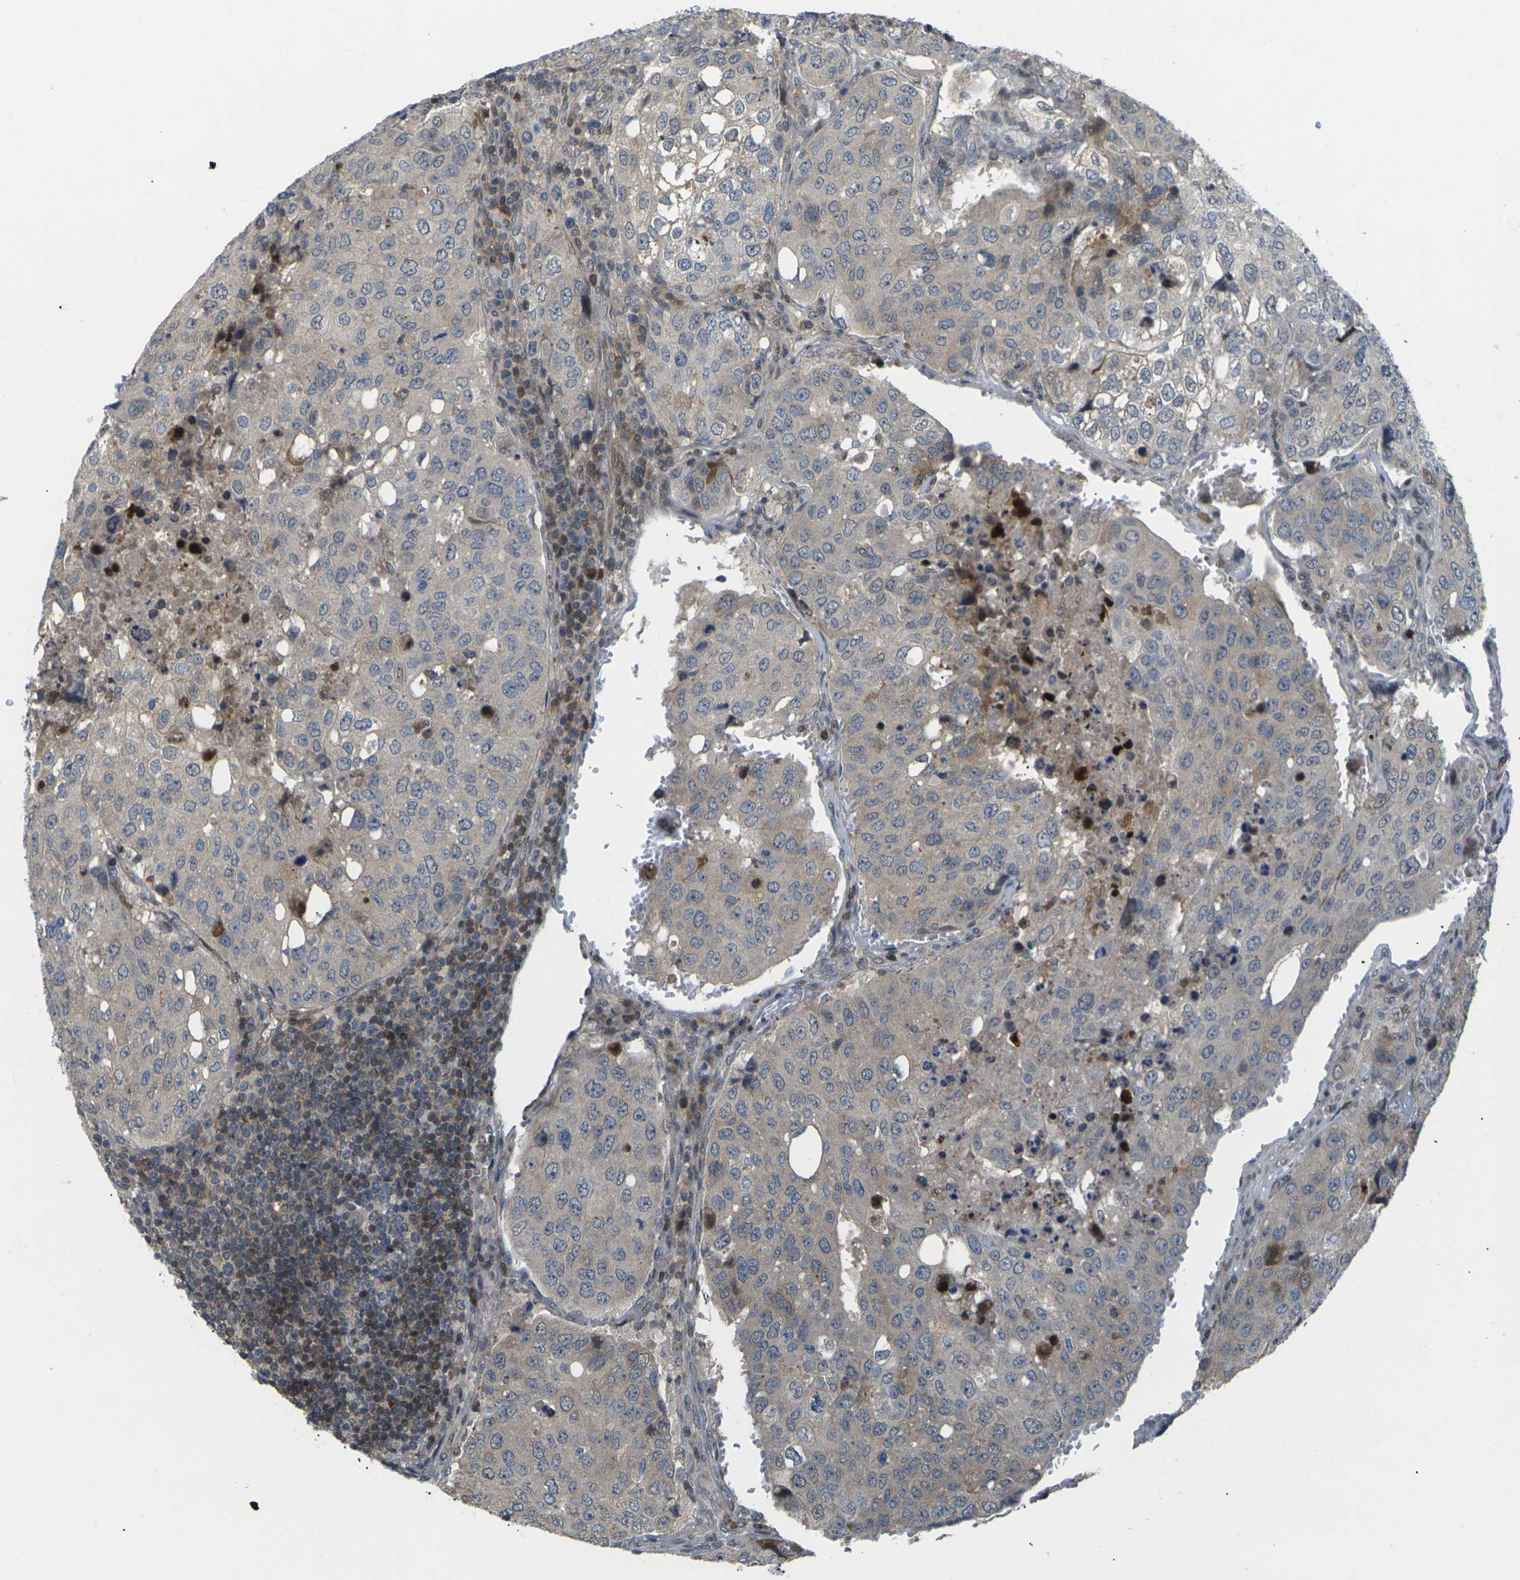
{"staining": {"intensity": "weak", "quantity": "<25%", "location": "cytoplasmic/membranous"}, "tissue": "urothelial cancer", "cell_type": "Tumor cells", "image_type": "cancer", "snomed": [{"axis": "morphology", "description": "Urothelial carcinoma, High grade"}, {"axis": "topography", "description": "Lymph node"}, {"axis": "topography", "description": "Urinary bladder"}], "caption": "Human high-grade urothelial carcinoma stained for a protein using immunohistochemistry shows no staining in tumor cells.", "gene": "RPS6KA3", "patient": {"sex": "male", "age": 51}}